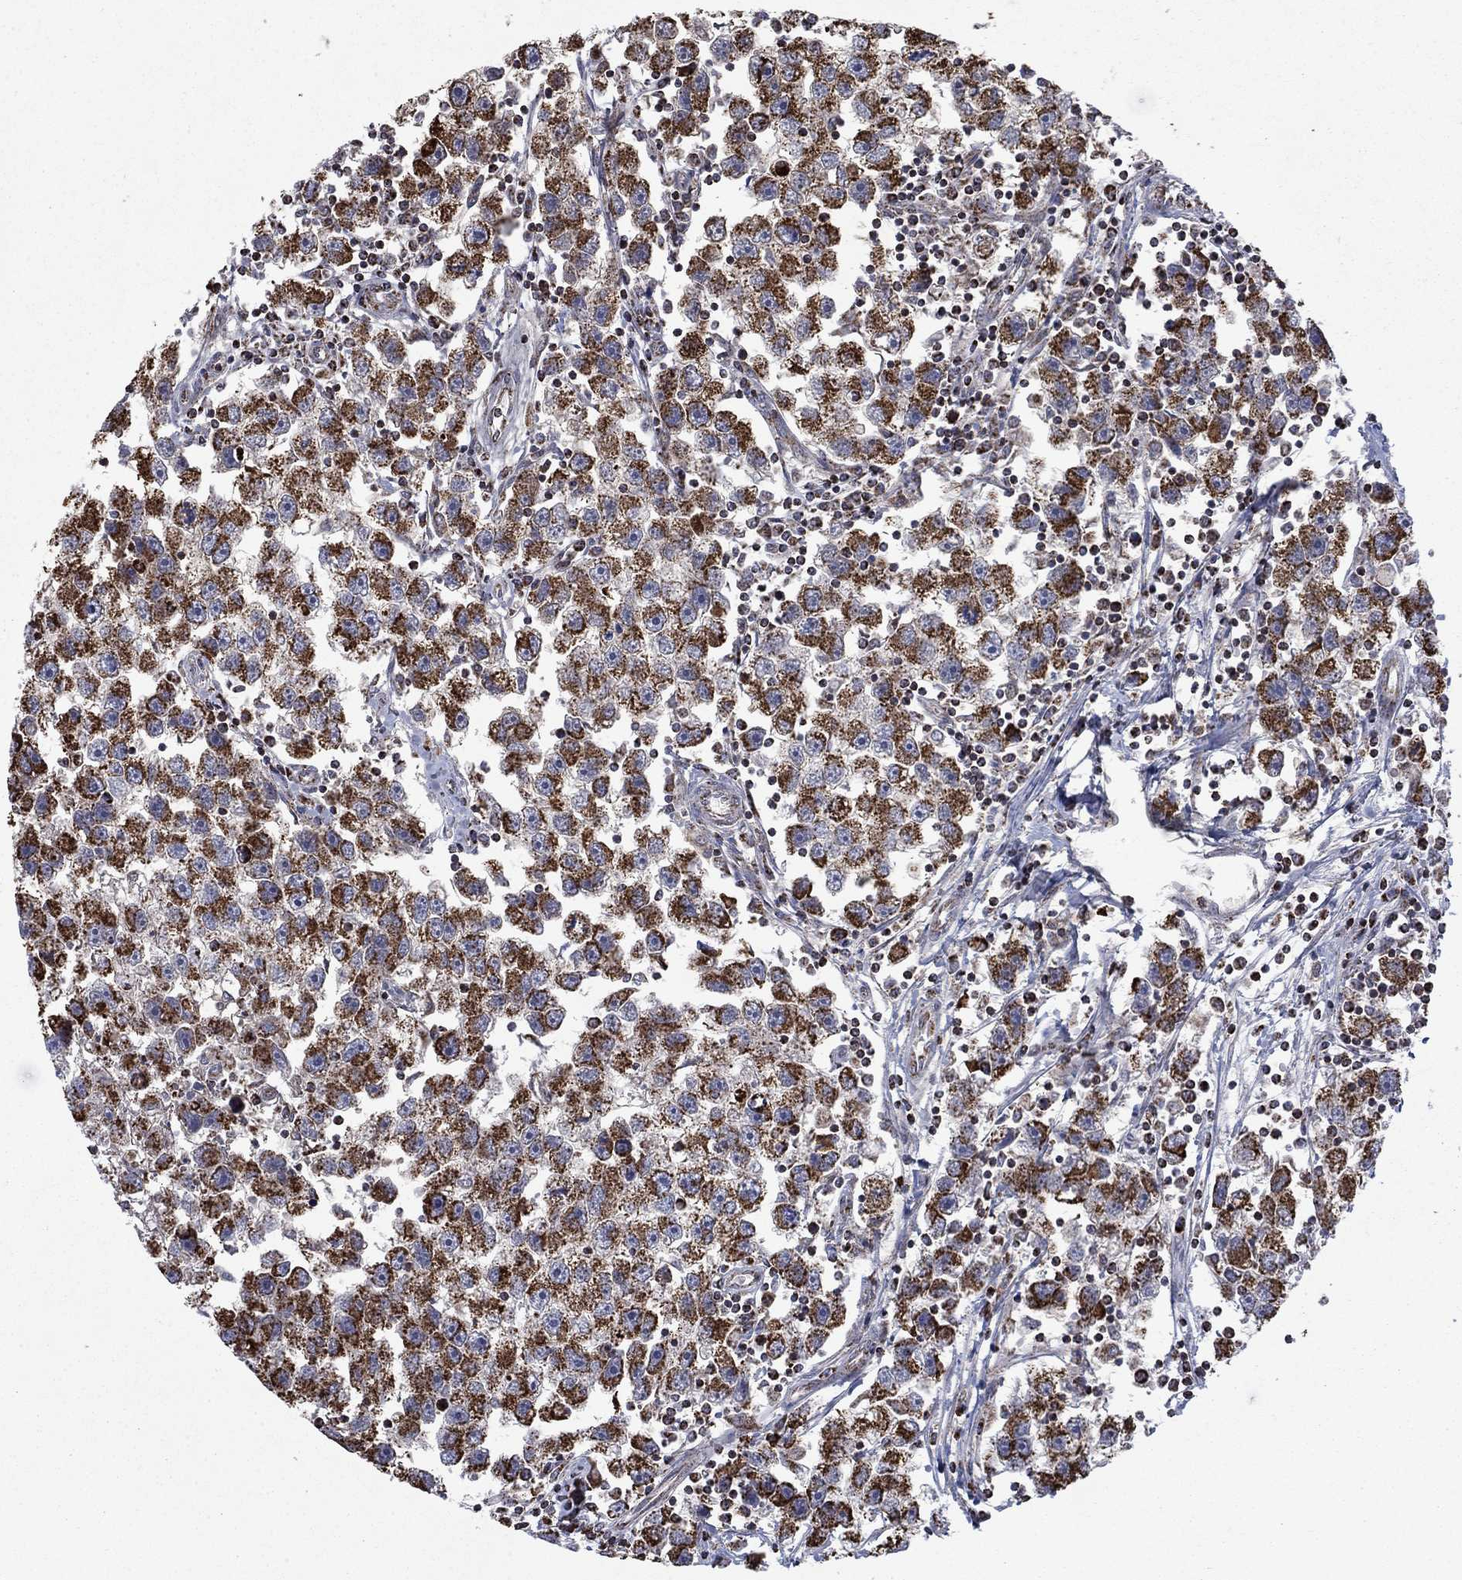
{"staining": {"intensity": "strong", "quantity": ">75%", "location": "cytoplasmic/membranous"}, "tissue": "testis cancer", "cell_type": "Tumor cells", "image_type": "cancer", "snomed": [{"axis": "morphology", "description": "Seminoma, NOS"}, {"axis": "topography", "description": "Testis"}], "caption": "This is an image of immunohistochemistry (IHC) staining of testis cancer (seminoma), which shows strong positivity in the cytoplasmic/membranous of tumor cells.", "gene": "MOAP1", "patient": {"sex": "male", "age": 30}}